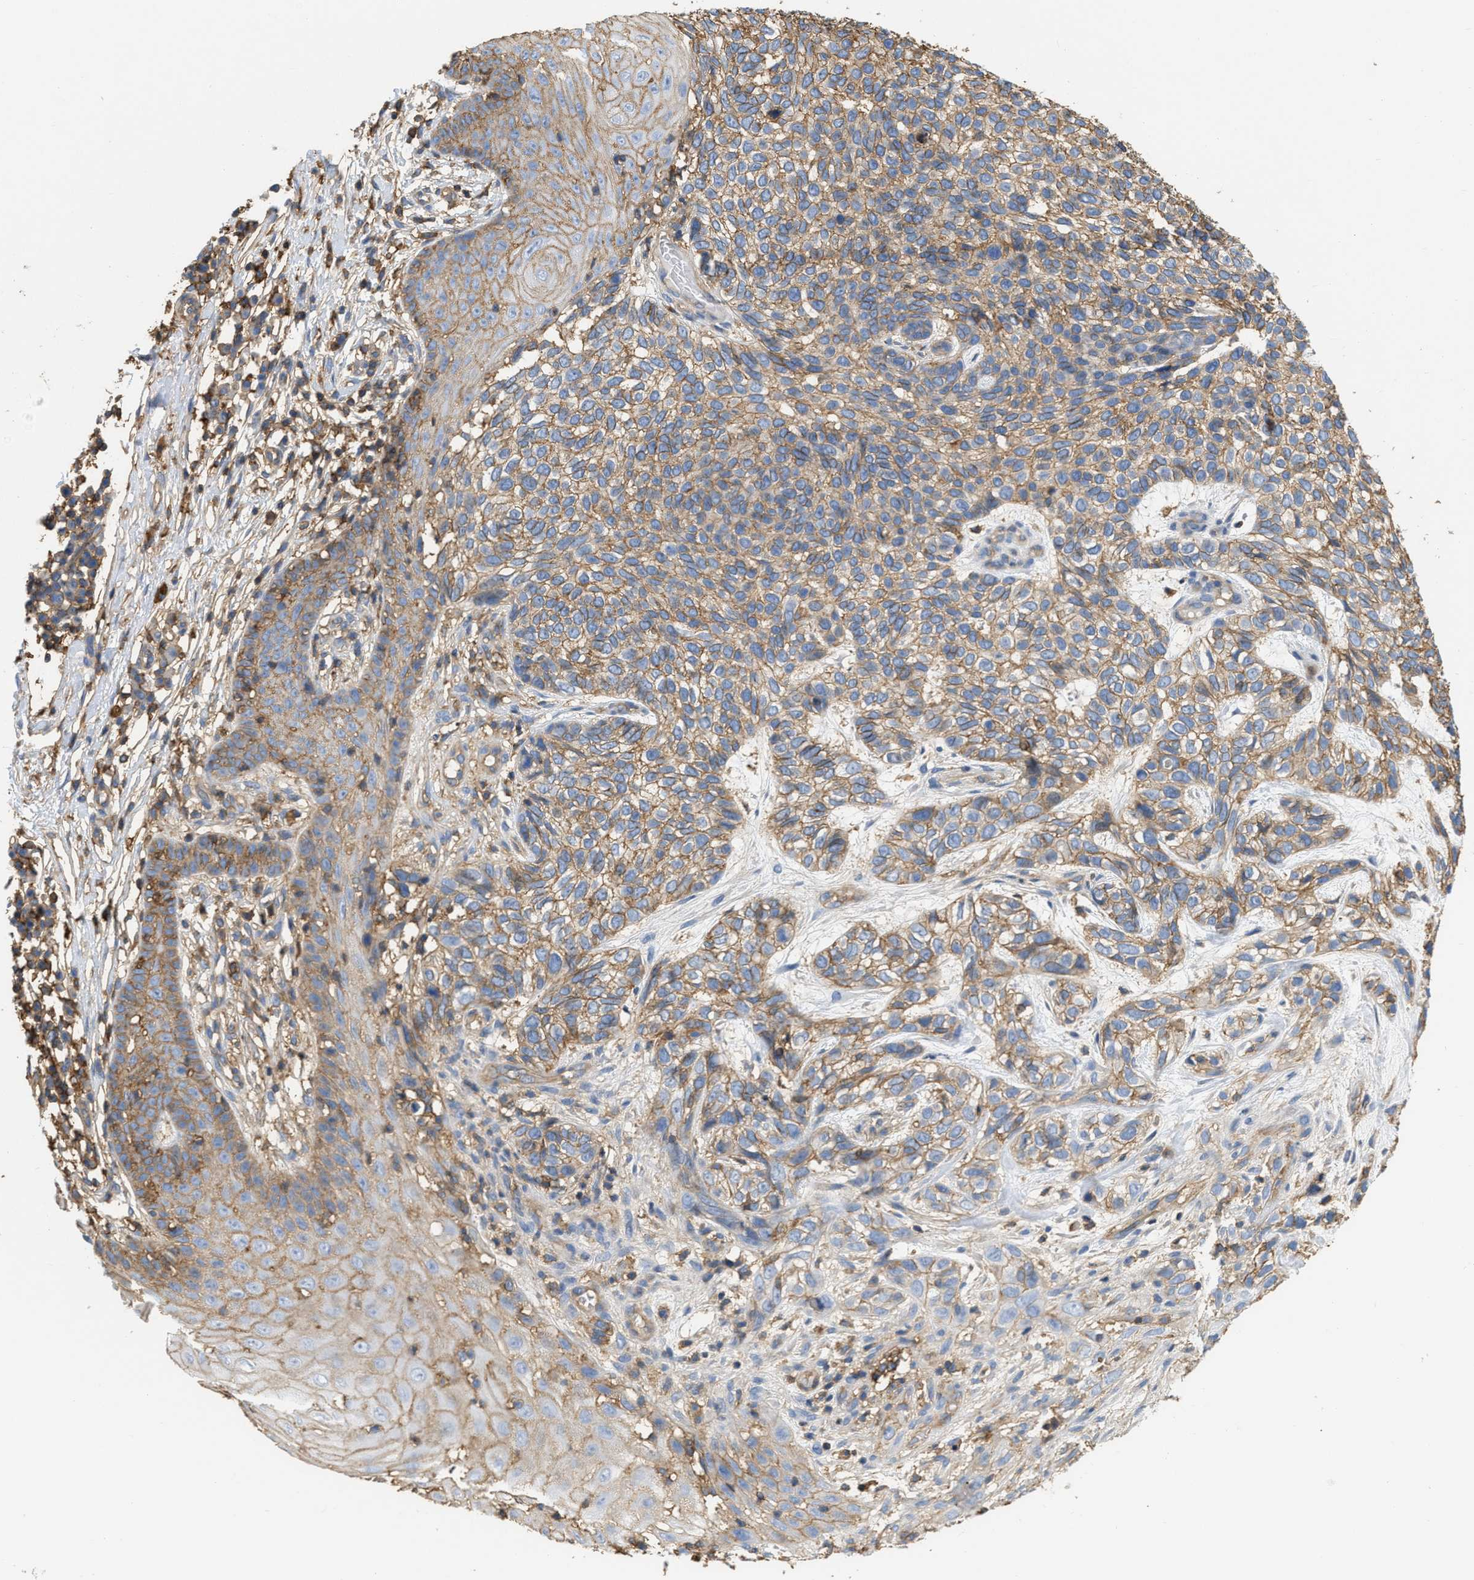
{"staining": {"intensity": "moderate", "quantity": ">75%", "location": "cytoplasmic/membranous"}, "tissue": "skin cancer", "cell_type": "Tumor cells", "image_type": "cancer", "snomed": [{"axis": "morphology", "description": "Normal tissue, NOS"}, {"axis": "morphology", "description": "Basal cell carcinoma"}, {"axis": "topography", "description": "Skin"}], "caption": "Protein analysis of basal cell carcinoma (skin) tissue reveals moderate cytoplasmic/membranous staining in about >75% of tumor cells. (DAB = brown stain, brightfield microscopy at high magnification).", "gene": "GNB4", "patient": {"sex": "male", "age": 79}}